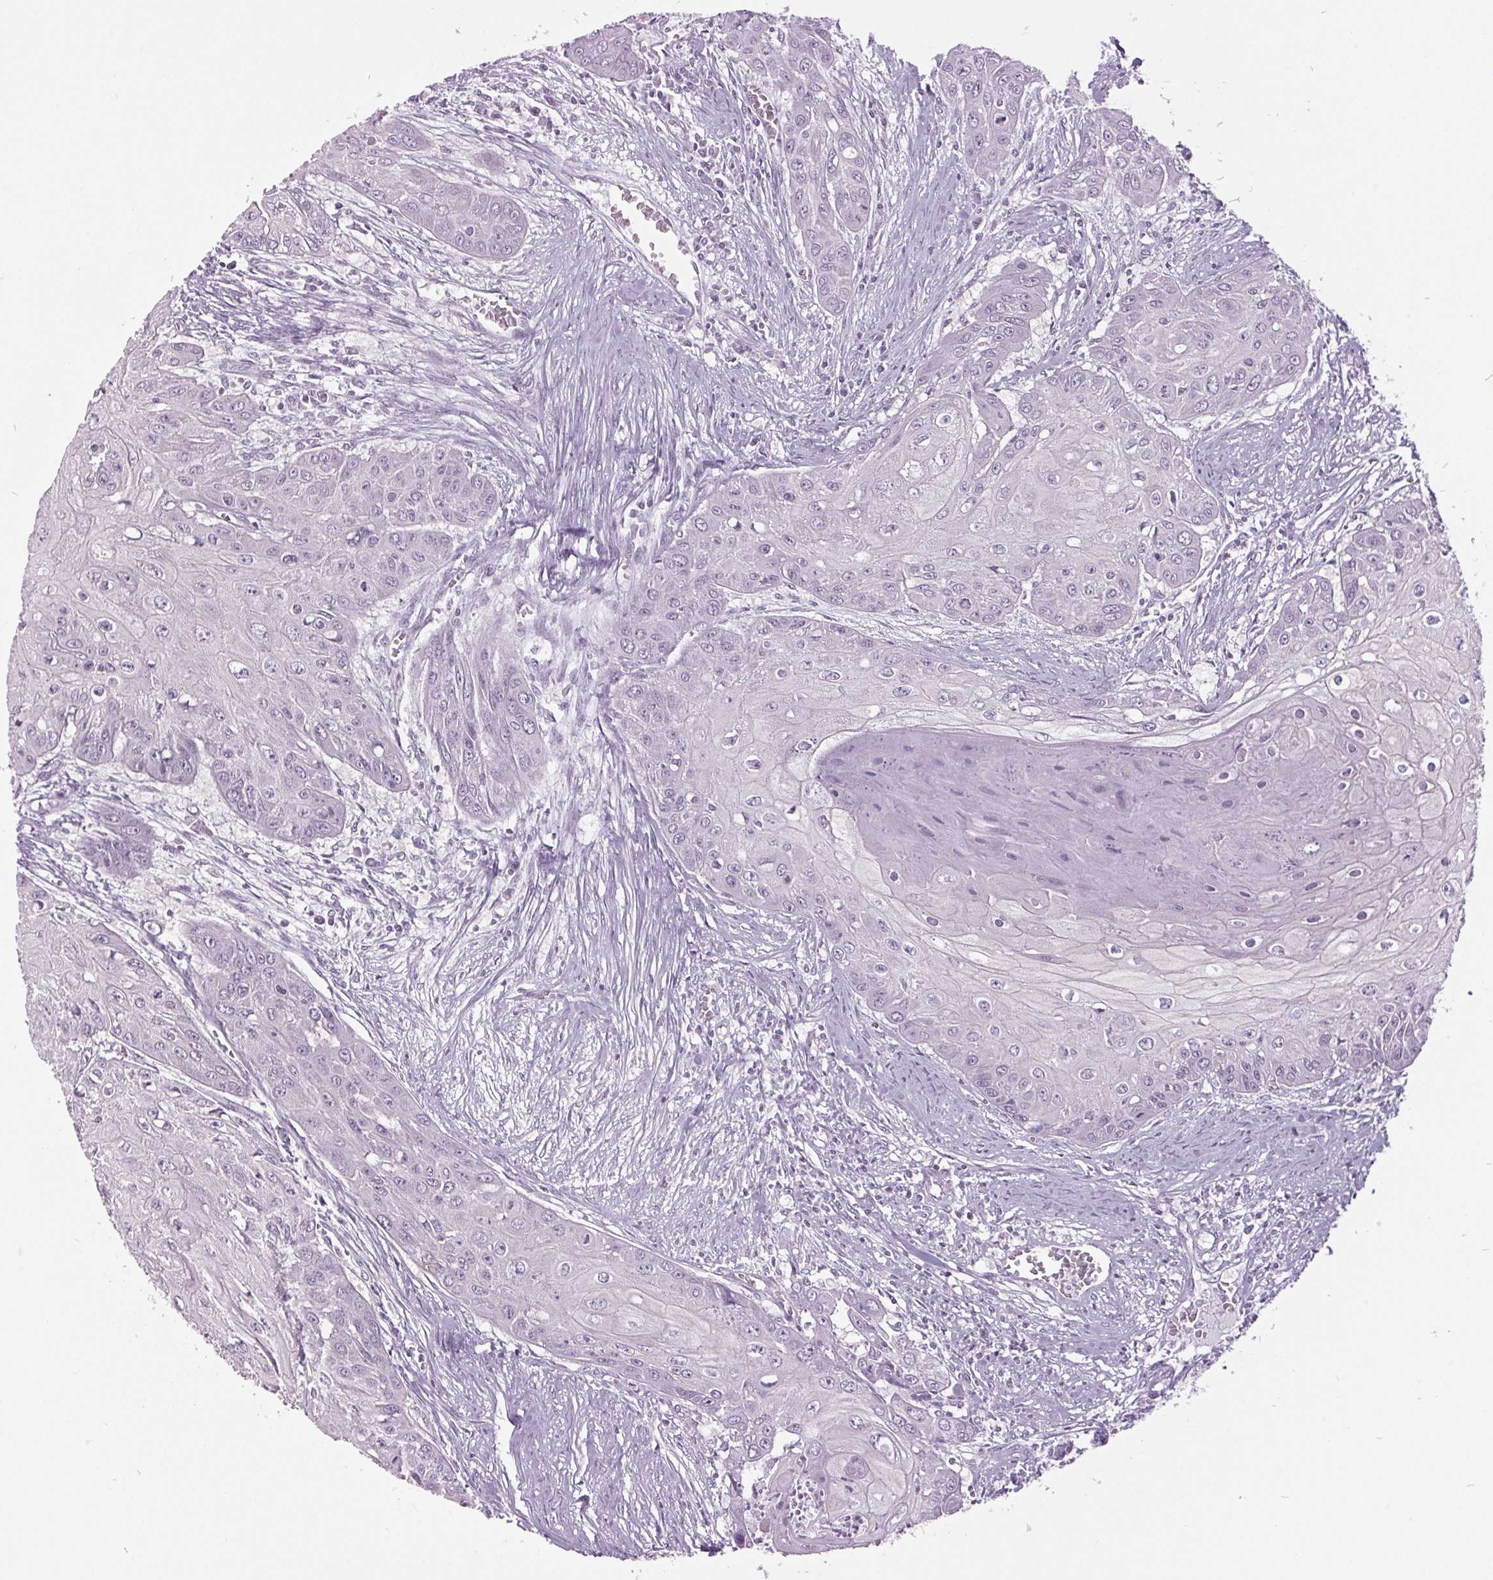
{"staining": {"intensity": "negative", "quantity": "none", "location": "none"}, "tissue": "head and neck cancer", "cell_type": "Tumor cells", "image_type": "cancer", "snomed": [{"axis": "morphology", "description": "Squamous cell carcinoma, NOS"}, {"axis": "topography", "description": "Oral tissue"}, {"axis": "topography", "description": "Head-Neck"}], "caption": "A high-resolution histopathology image shows immunohistochemistry staining of head and neck cancer, which shows no significant positivity in tumor cells.", "gene": "C2orf16", "patient": {"sex": "male", "age": 71}}